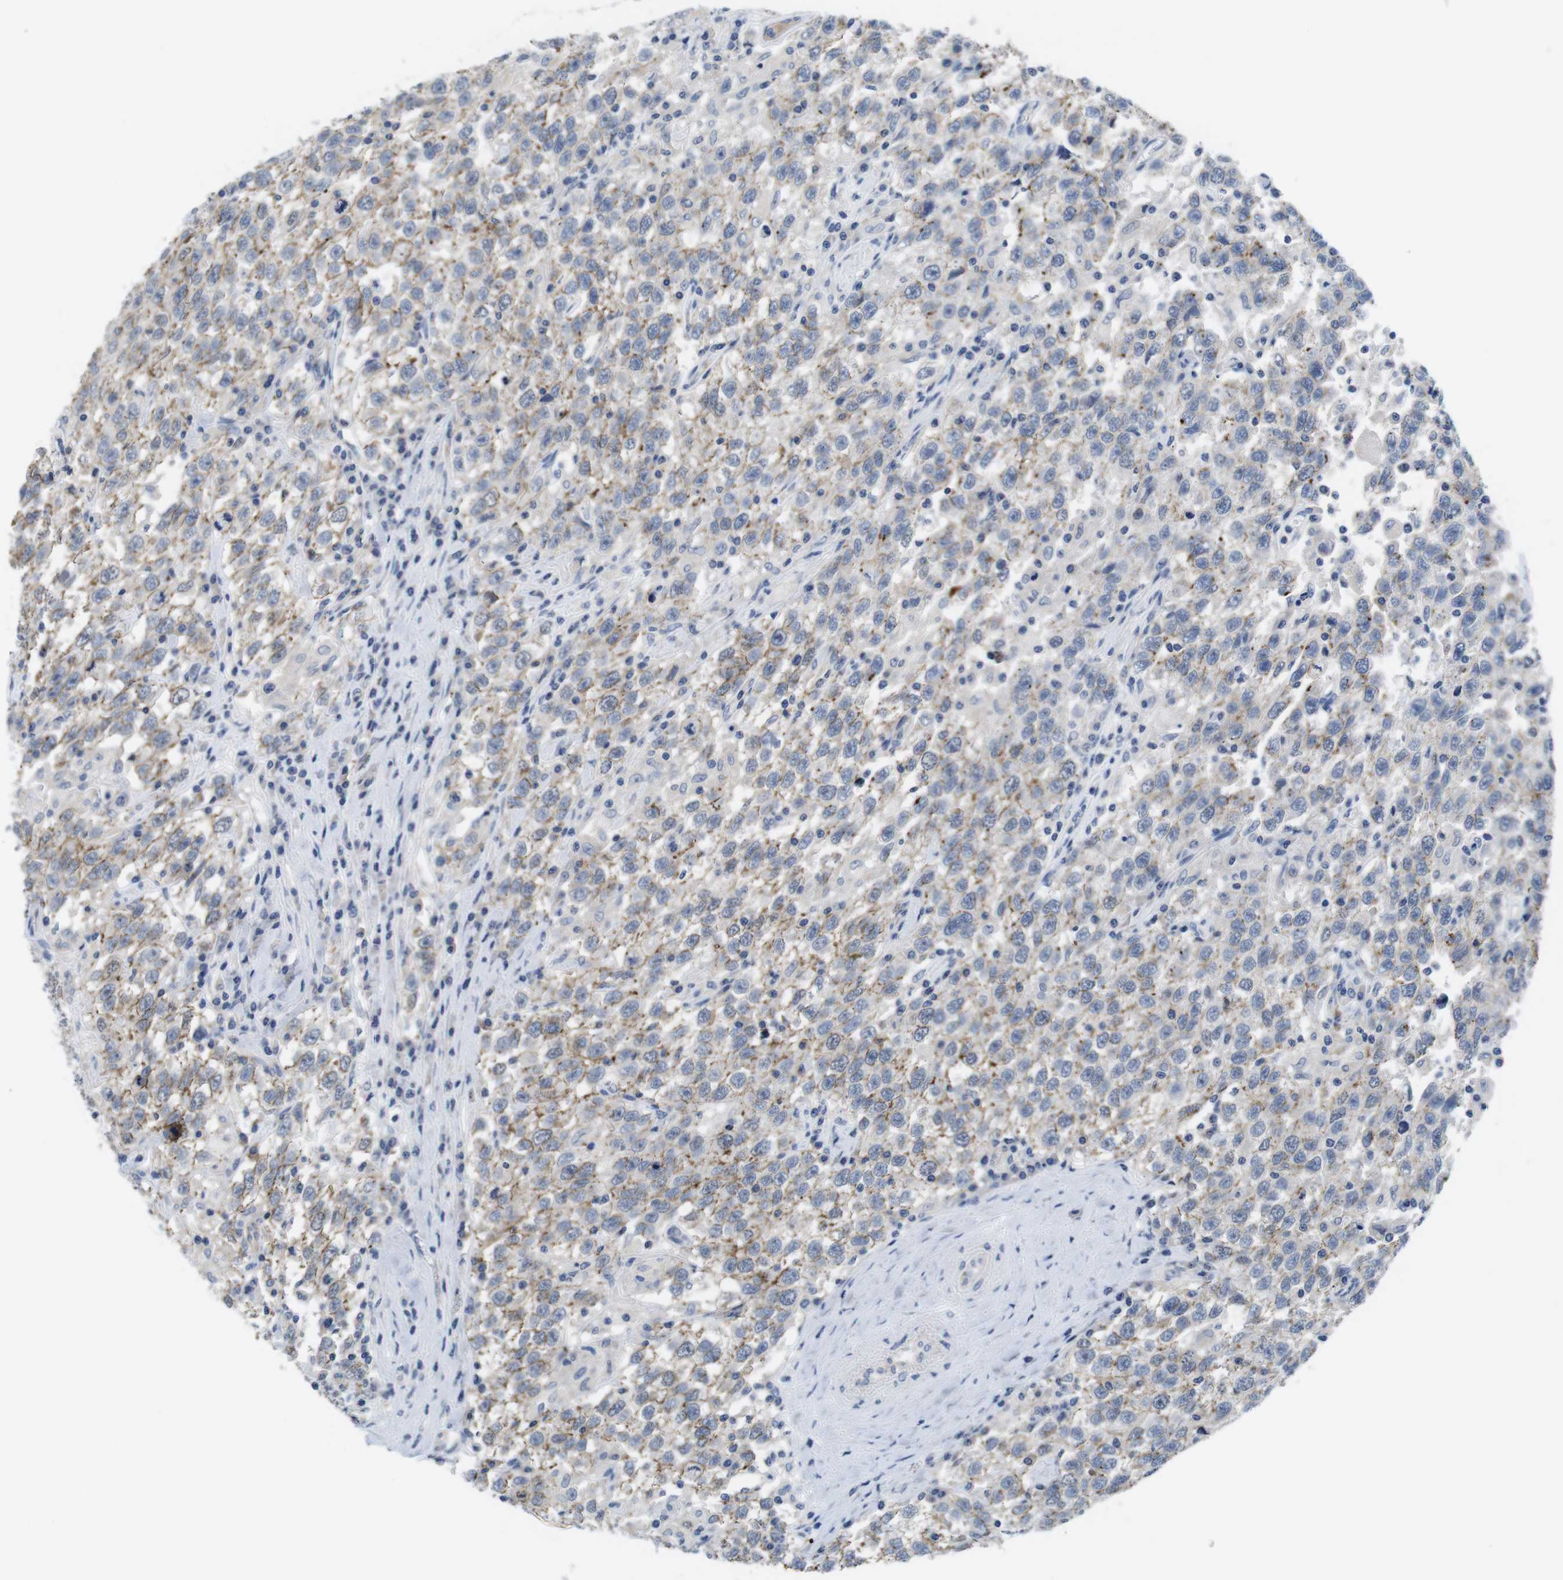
{"staining": {"intensity": "moderate", "quantity": "25%-75%", "location": "cytoplasmic/membranous"}, "tissue": "testis cancer", "cell_type": "Tumor cells", "image_type": "cancer", "snomed": [{"axis": "morphology", "description": "Seminoma, NOS"}, {"axis": "topography", "description": "Testis"}], "caption": "This is a histology image of immunohistochemistry (IHC) staining of seminoma (testis), which shows moderate positivity in the cytoplasmic/membranous of tumor cells.", "gene": "SCRIB", "patient": {"sex": "male", "age": 41}}